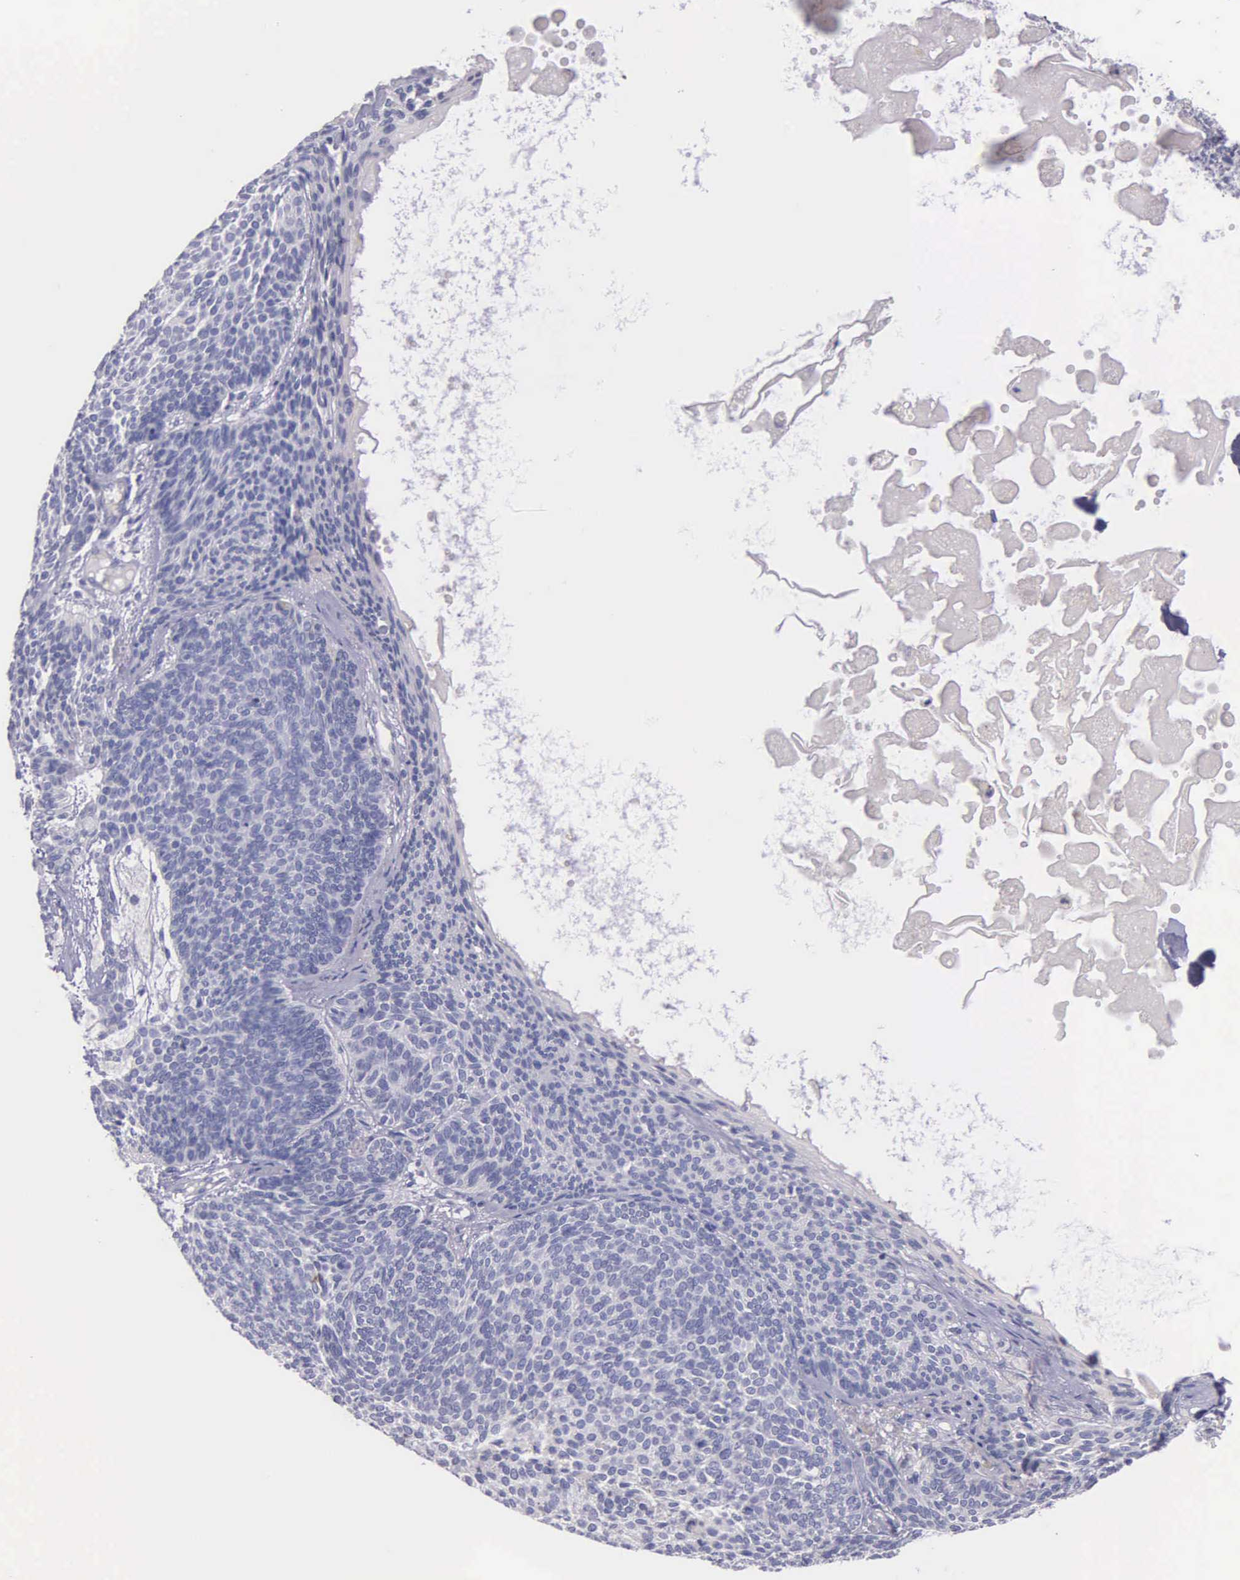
{"staining": {"intensity": "negative", "quantity": "none", "location": "none"}, "tissue": "skin cancer", "cell_type": "Tumor cells", "image_type": "cancer", "snomed": [{"axis": "morphology", "description": "Basal cell carcinoma"}, {"axis": "topography", "description": "Skin"}], "caption": "Human skin basal cell carcinoma stained for a protein using IHC shows no staining in tumor cells.", "gene": "MIA2", "patient": {"sex": "male", "age": 84}}